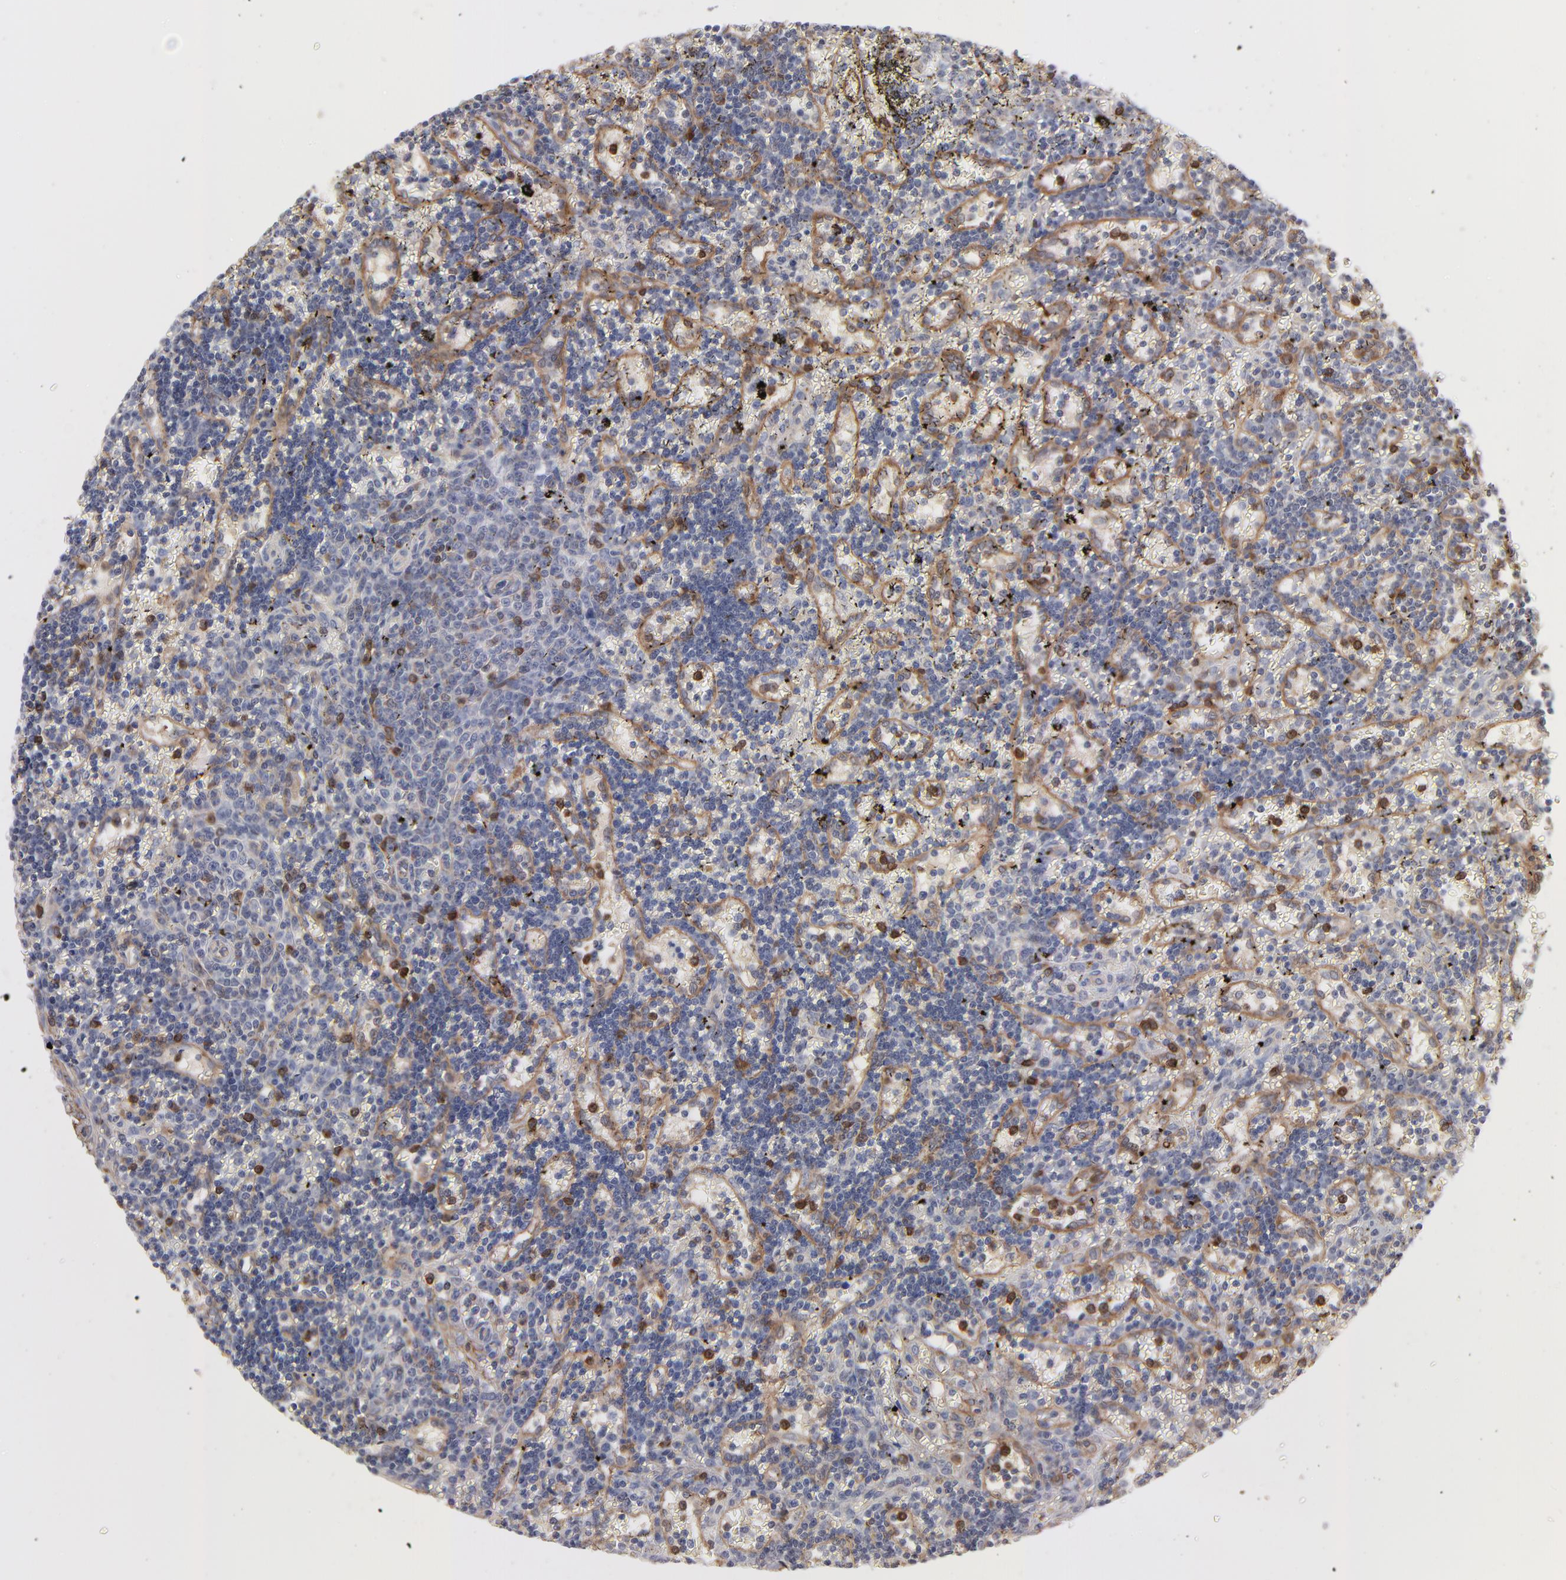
{"staining": {"intensity": "strong", "quantity": "<25%", "location": "cytoplasmic/membranous"}, "tissue": "lymphoma", "cell_type": "Tumor cells", "image_type": "cancer", "snomed": [{"axis": "morphology", "description": "Malignant lymphoma, non-Hodgkin's type, Low grade"}, {"axis": "topography", "description": "Spleen"}], "caption": "Lymphoma stained with a brown dye reveals strong cytoplasmic/membranous positive staining in approximately <25% of tumor cells.", "gene": "PXN", "patient": {"sex": "male", "age": 60}}